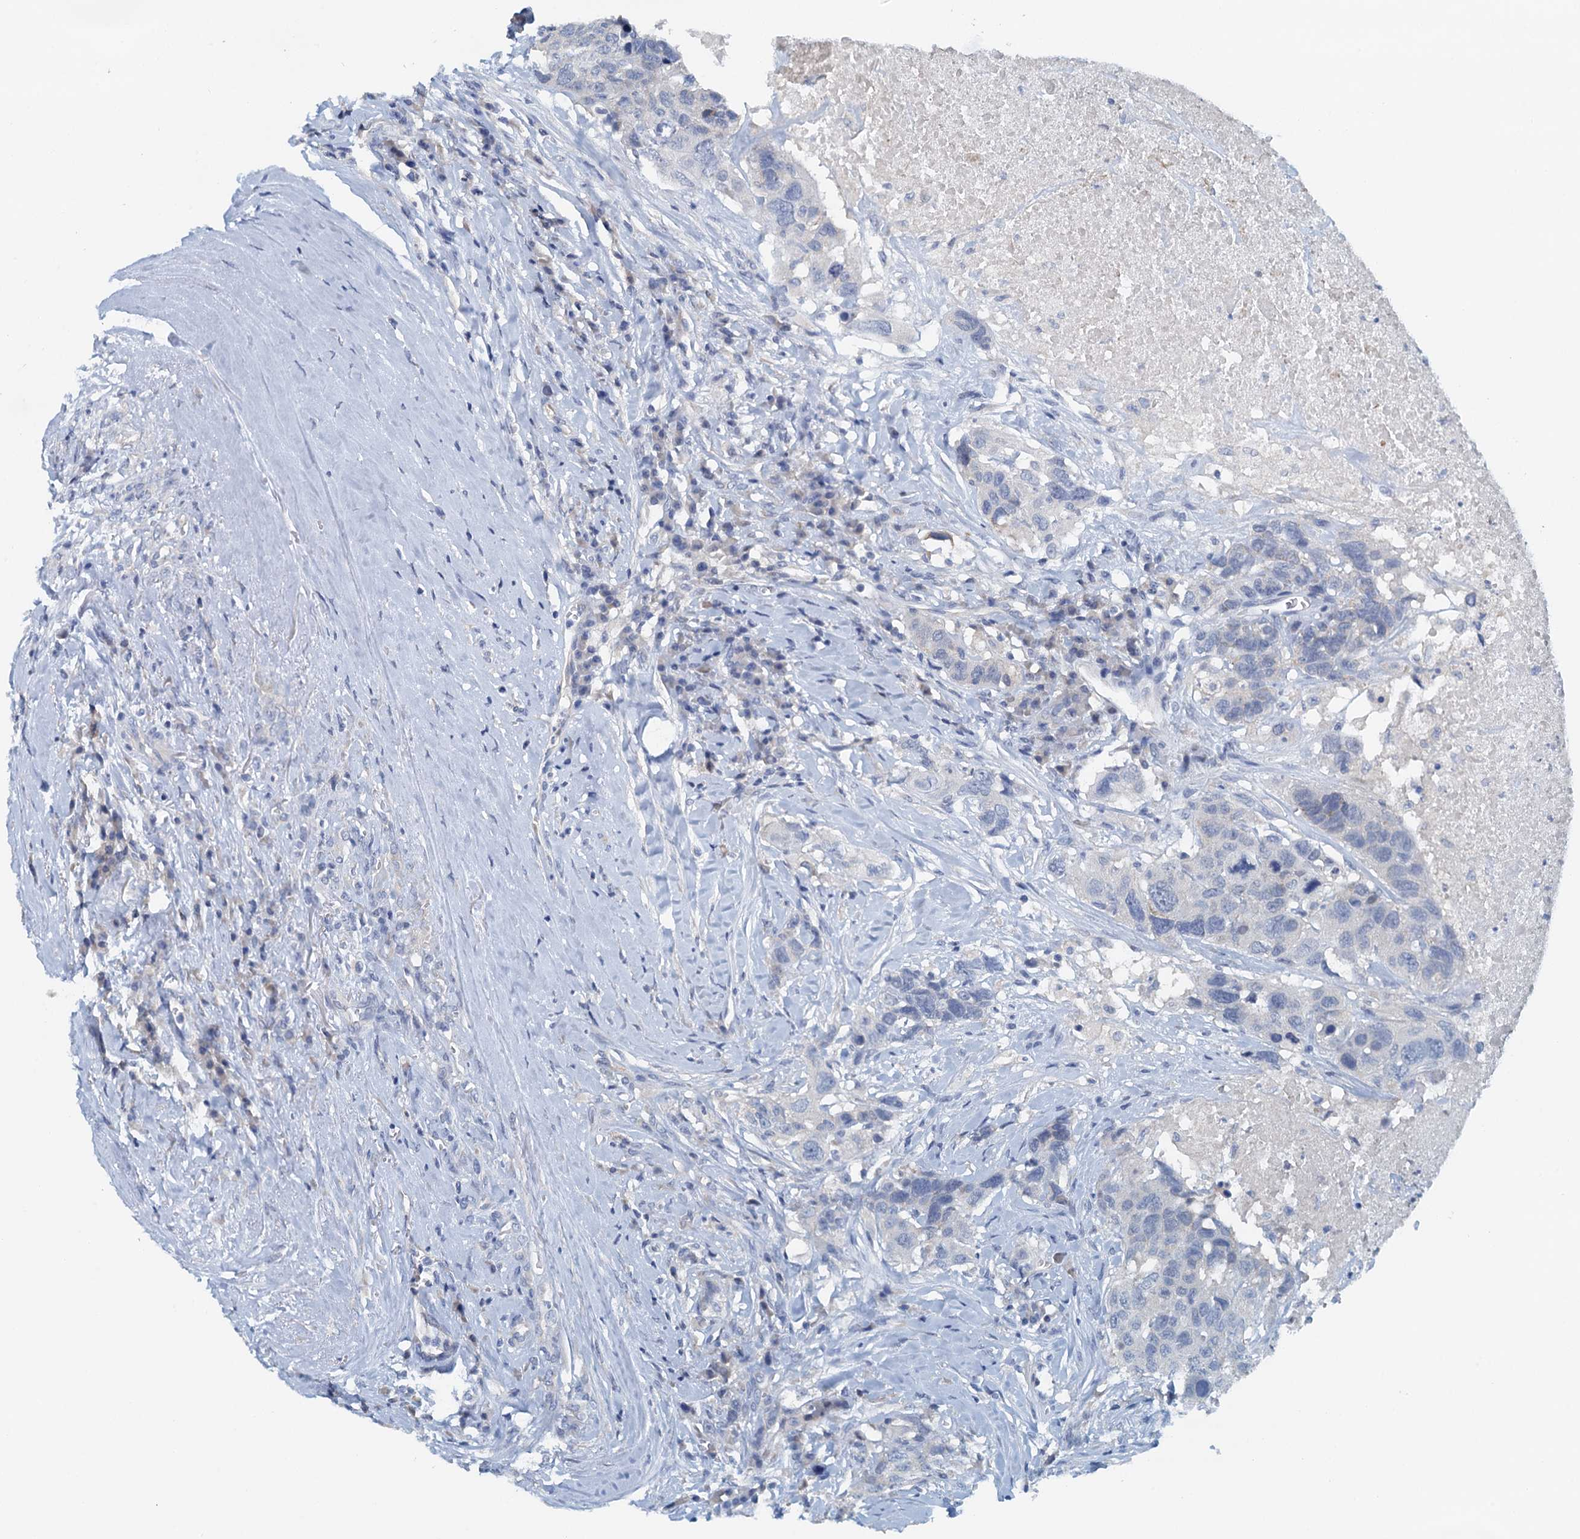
{"staining": {"intensity": "negative", "quantity": "none", "location": "none"}, "tissue": "head and neck cancer", "cell_type": "Tumor cells", "image_type": "cancer", "snomed": [{"axis": "morphology", "description": "Squamous cell carcinoma, NOS"}, {"axis": "topography", "description": "Head-Neck"}], "caption": "Histopathology image shows no significant protein expression in tumor cells of squamous cell carcinoma (head and neck).", "gene": "DTD1", "patient": {"sex": "male", "age": 66}}